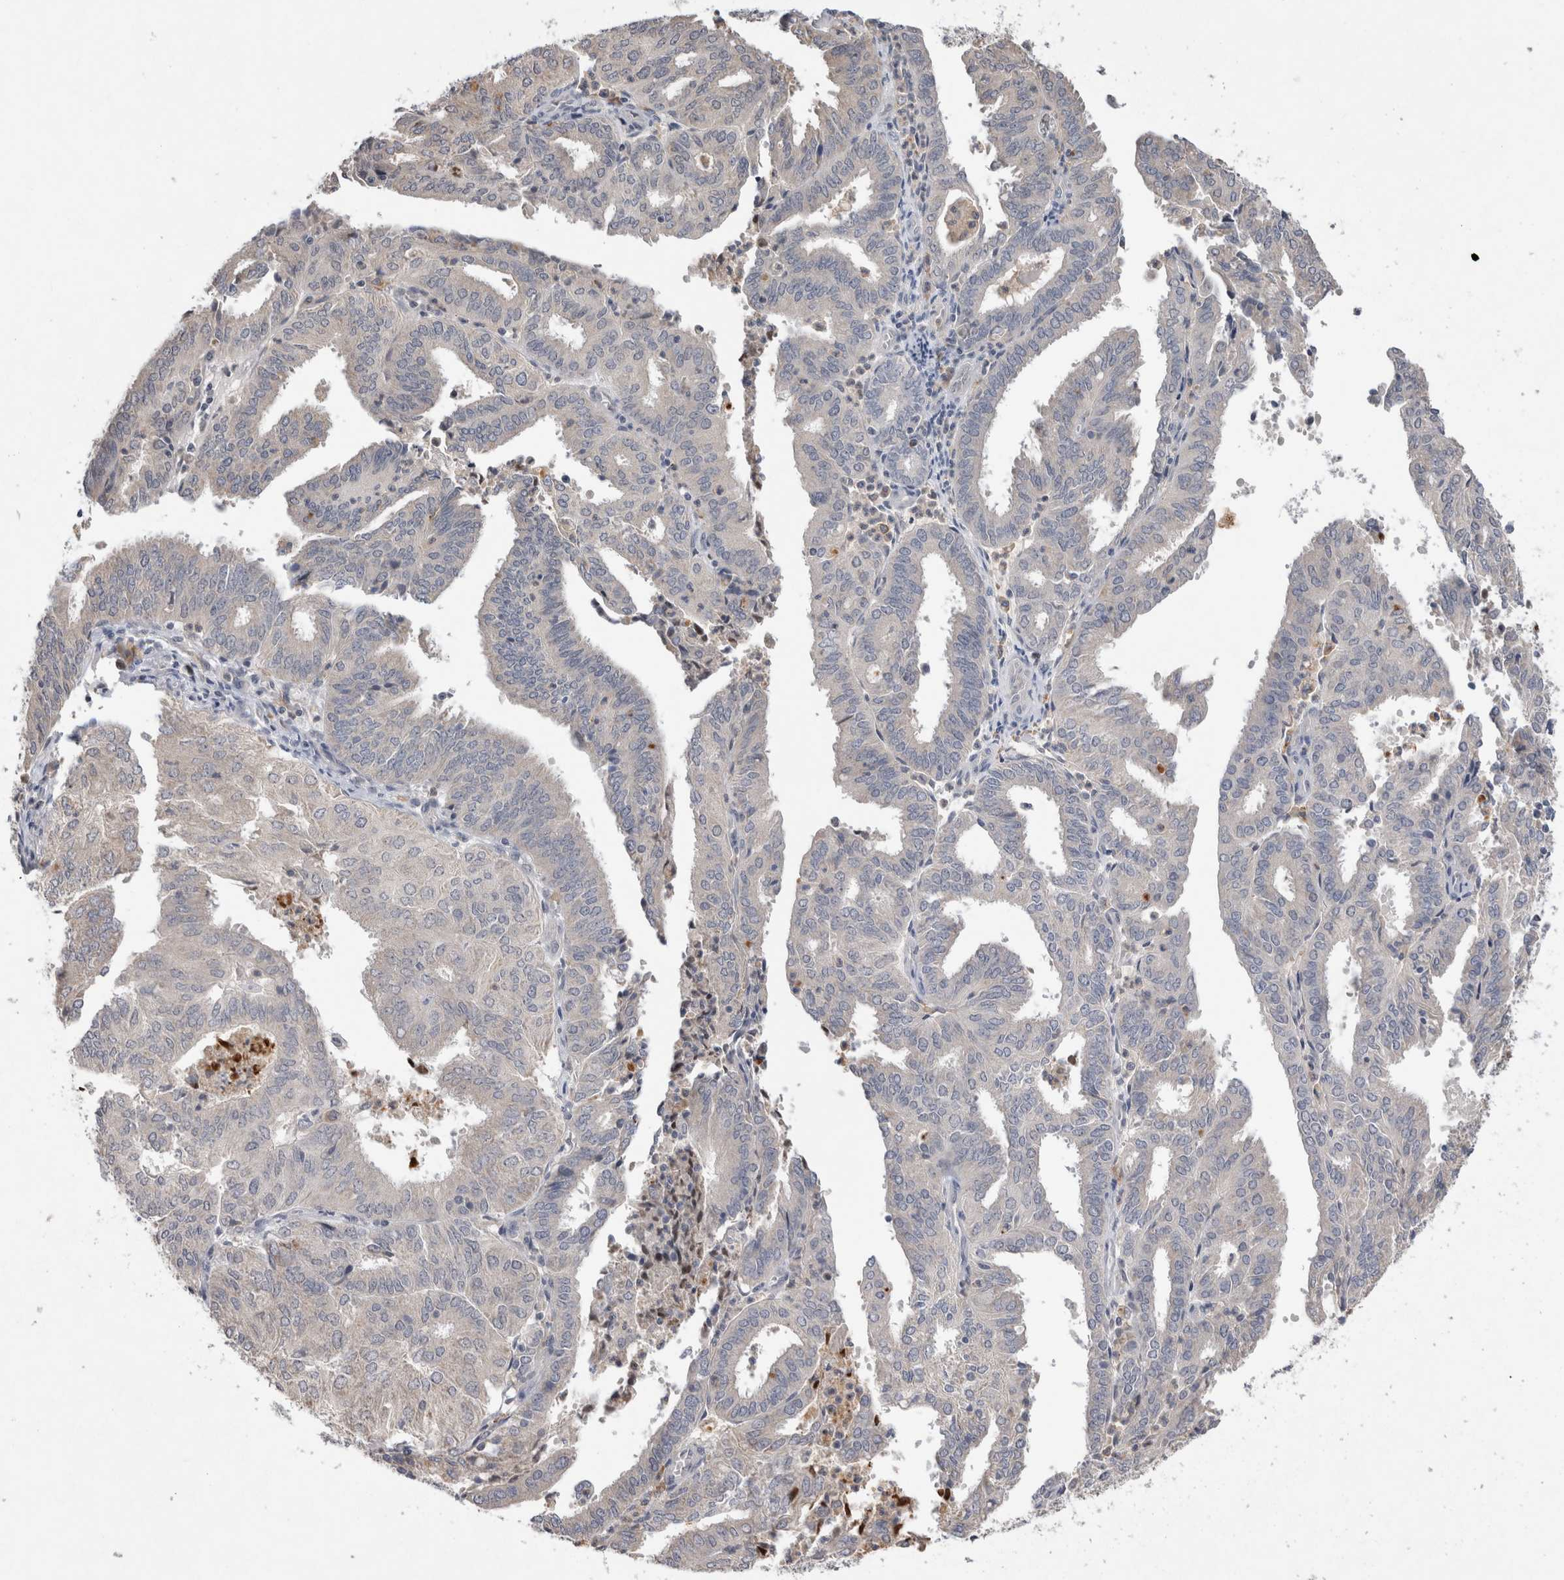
{"staining": {"intensity": "negative", "quantity": "none", "location": "none"}, "tissue": "endometrial cancer", "cell_type": "Tumor cells", "image_type": "cancer", "snomed": [{"axis": "morphology", "description": "Adenocarcinoma, NOS"}, {"axis": "topography", "description": "Uterus"}], "caption": "The IHC image has no significant expression in tumor cells of endometrial cancer (adenocarcinoma) tissue.", "gene": "VSIG4", "patient": {"sex": "female", "age": 60}}